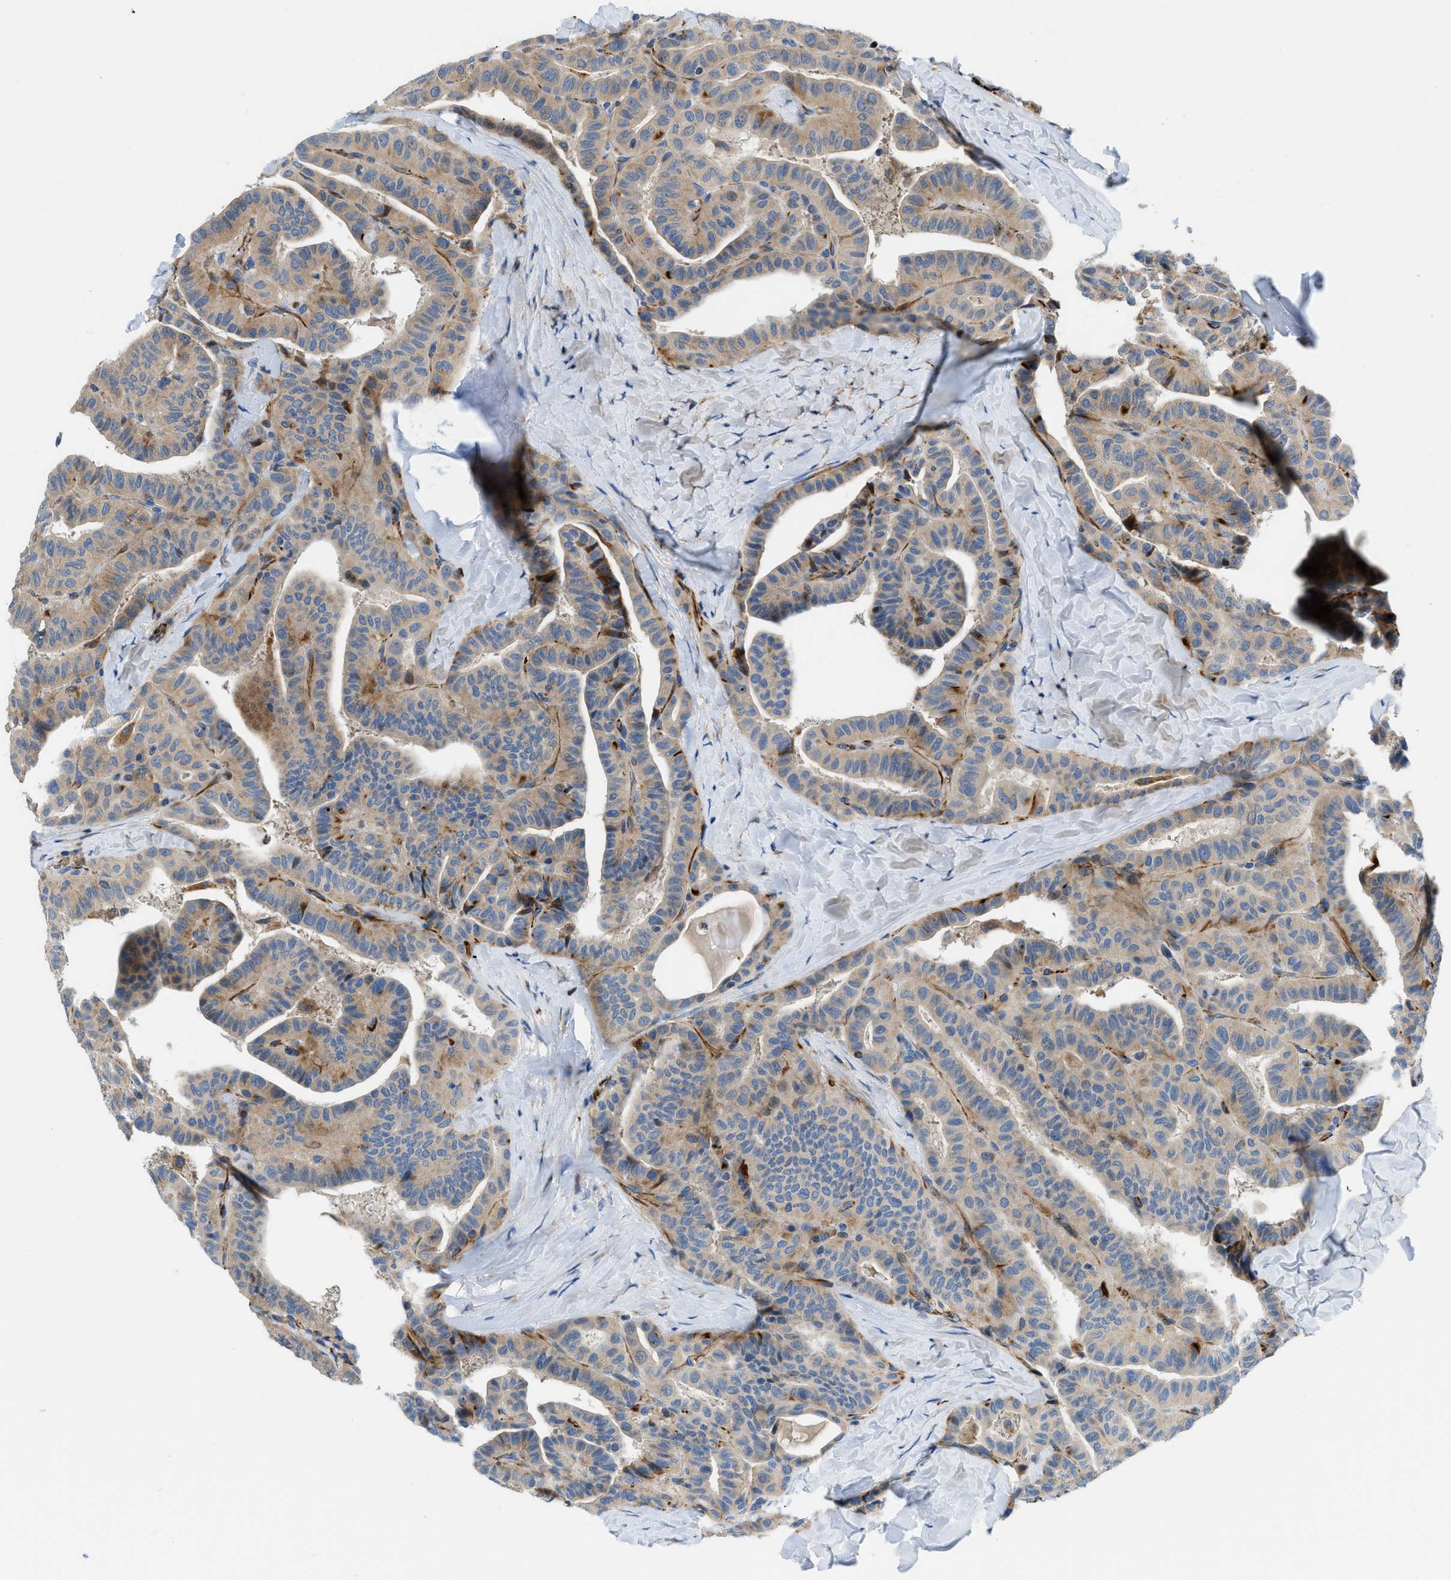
{"staining": {"intensity": "weak", "quantity": ">75%", "location": "cytoplasmic/membranous"}, "tissue": "thyroid cancer", "cell_type": "Tumor cells", "image_type": "cancer", "snomed": [{"axis": "morphology", "description": "Papillary adenocarcinoma, NOS"}, {"axis": "topography", "description": "Thyroid gland"}], "caption": "Weak cytoplasmic/membranous positivity for a protein is present in about >75% of tumor cells of thyroid cancer using IHC.", "gene": "ZNF831", "patient": {"sex": "male", "age": 77}}